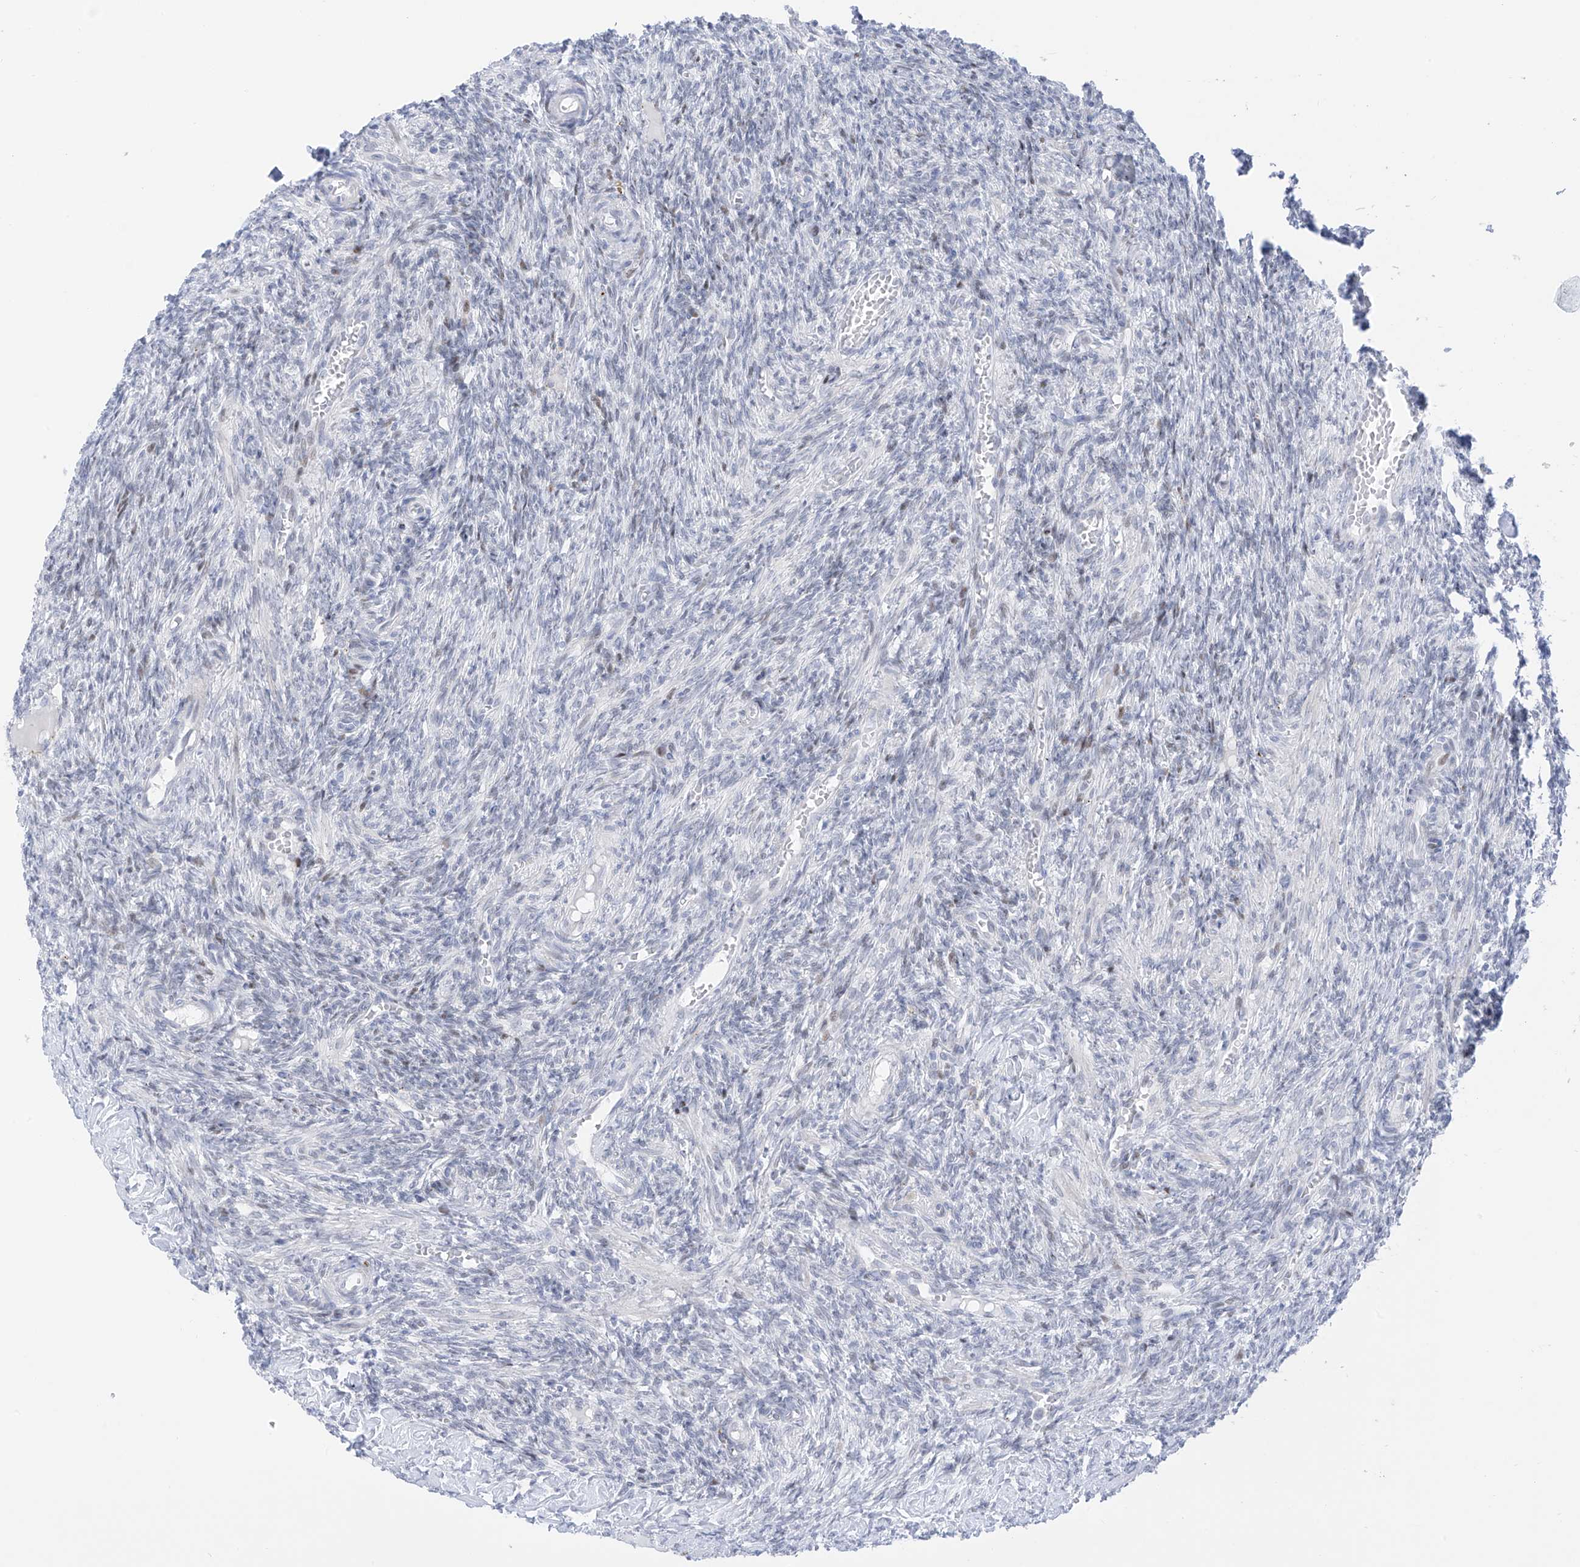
{"staining": {"intensity": "negative", "quantity": "none", "location": "none"}, "tissue": "ovary", "cell_type": "Ovarian stroma cells", "image_type": "normal", "snomed": [{"axis": "morphology", "description": "Normal tissue, NOS"}, {"axis": "topography", "description": "Ovary"}], "caption": "Histopathology image shows no significant protein expression in ovarian stroma cells of unremarkable ovary. (Stains: DAB IHC with hematoxylin counter stain, Microscopy: brightfield microscopy at high magnification).", "gene": "PSPH", "patient": {"sex": "female", "age": 27}}